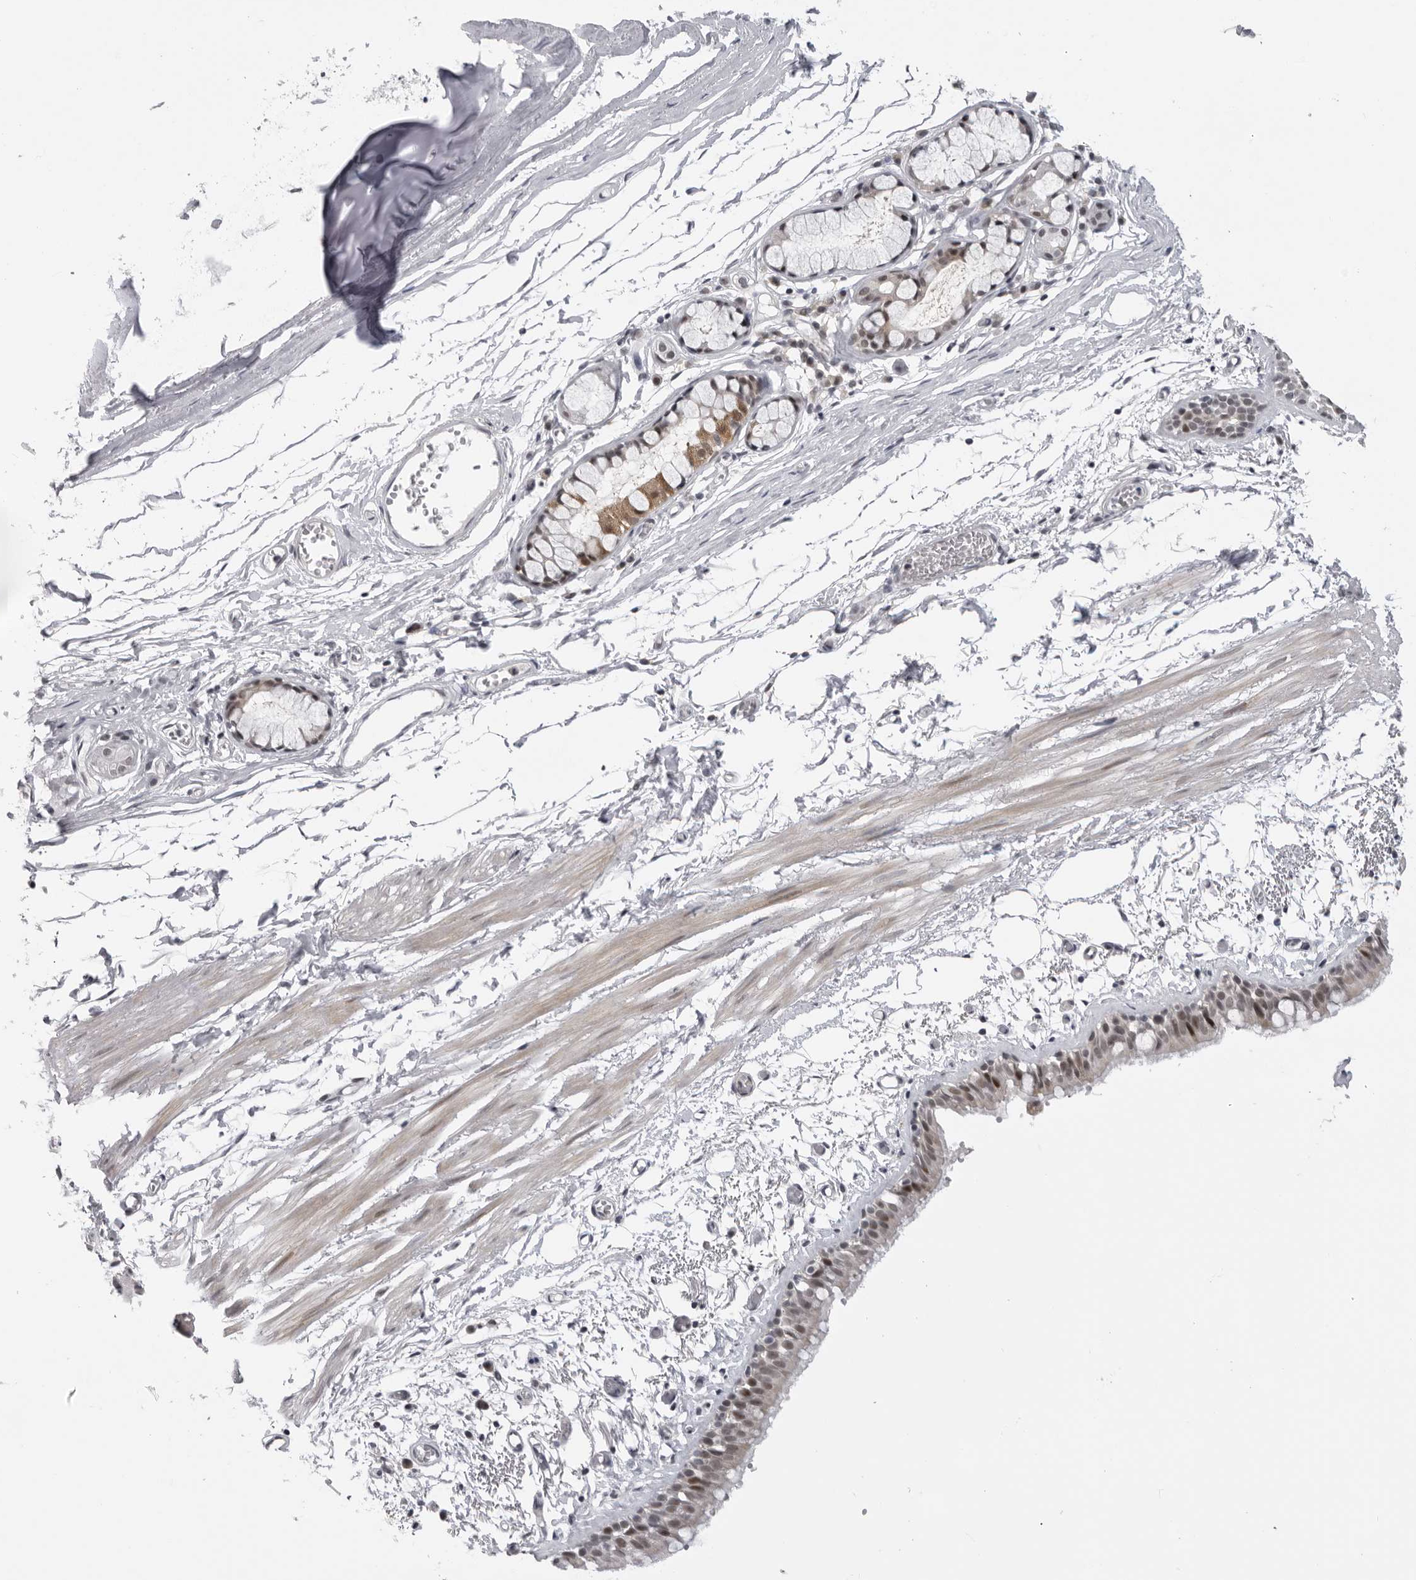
{"staining": {"intensity": "moderate", "quantity": ">75%", "location": "nuclear"}, "tissue": "bronchus", "cell_type": "Respiratory epithelial cells", "image_type": "normal", "snomed": [{"axis": "morphology", "description": "Normal tissue, NOS"}, {"axis": "topography", "description": "Bronchus"}, {"axis": "topography", "description": "Lung"}], "caption": "High-power microscopy captured an IHC histopathology image of normal bronchus, revealing moderate nuclear positivity in about >75% of respiratory epithelial cells. The staining was performed using DAB to visualize the protein expression in brown, while the nuclei were stained in blue with hematoxylin (Magnification: 20x).", "gene": "ALPK2", "patient": {"sex": "male", "age": 56}}